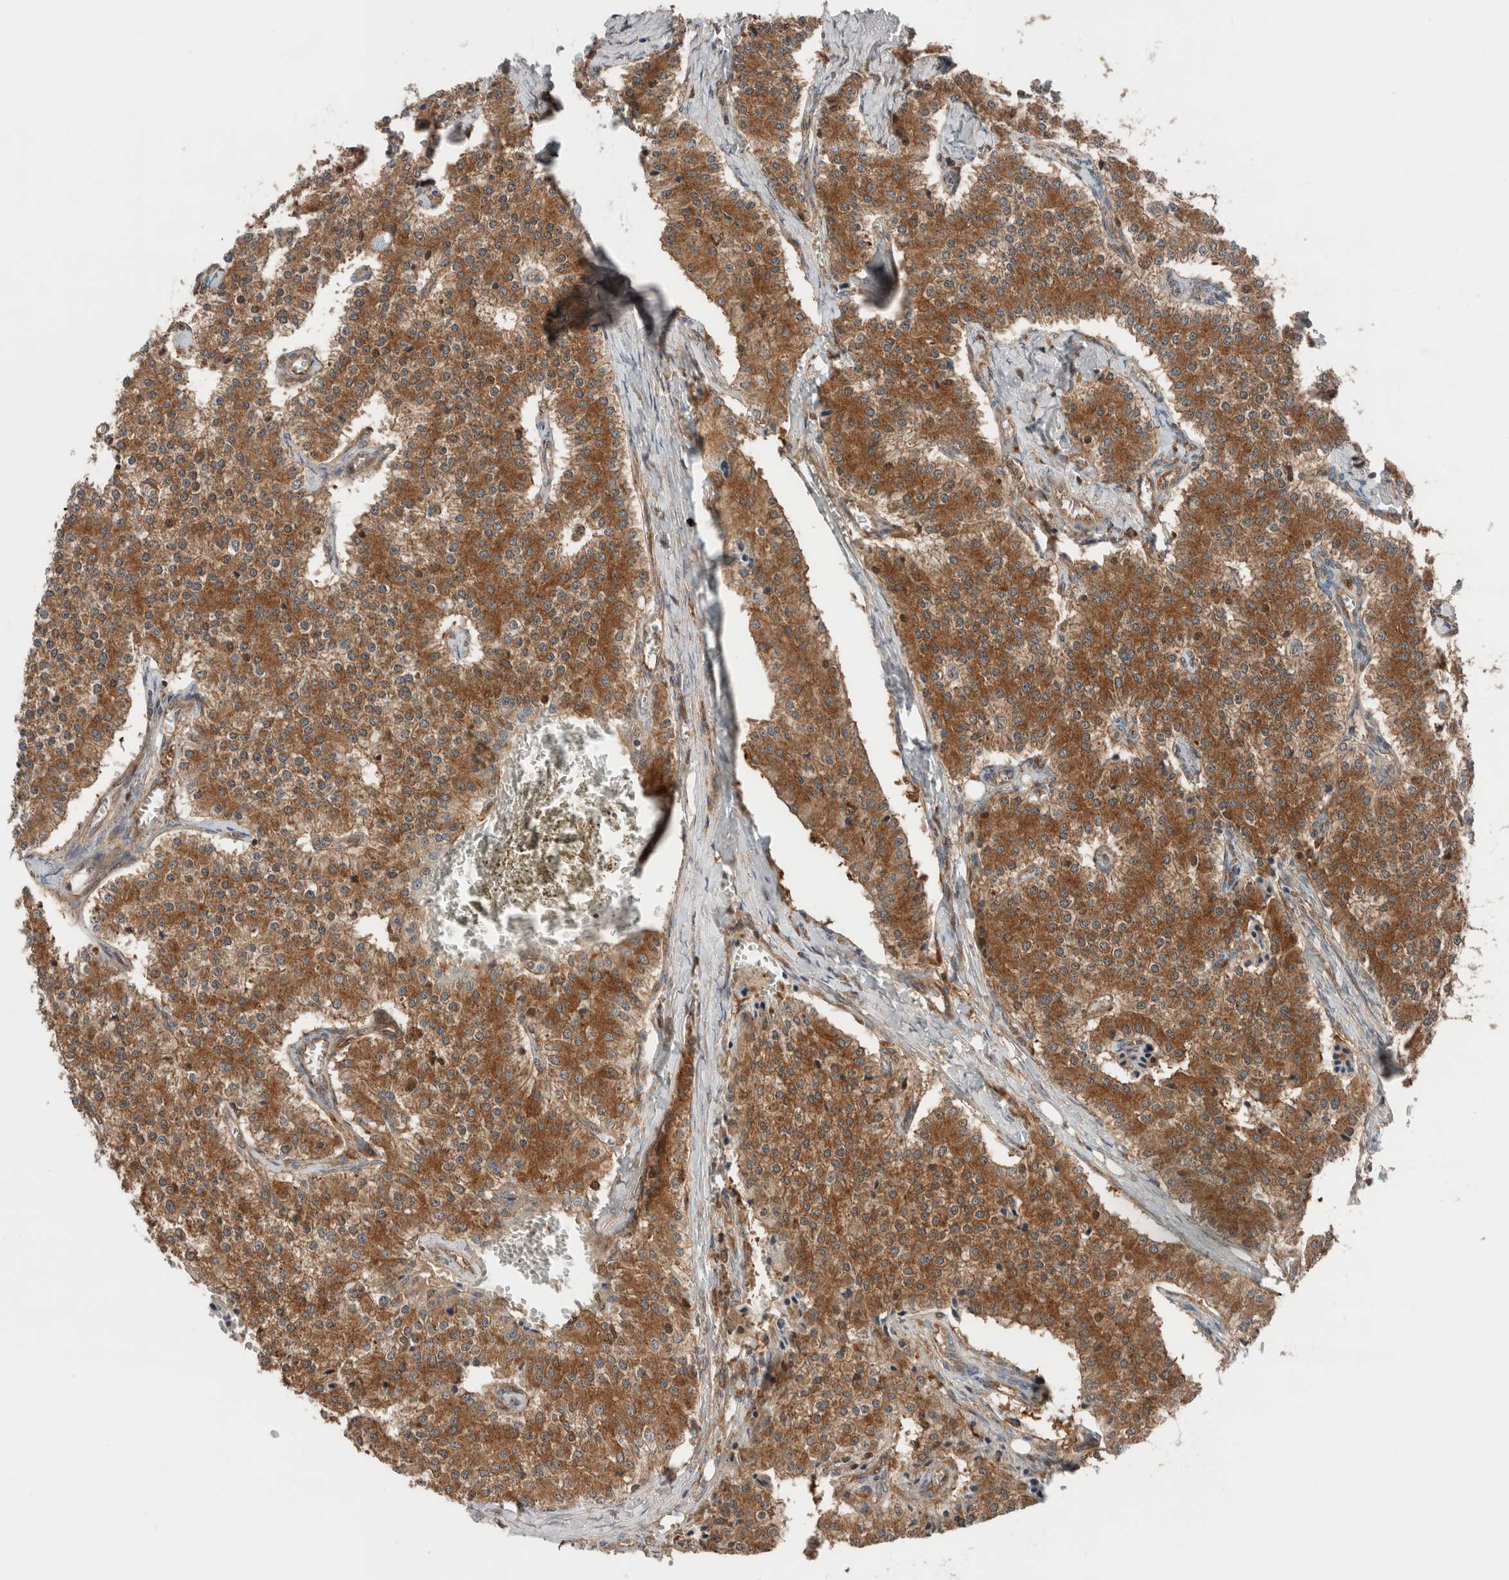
{"staining": {"intensity": "moderate", "quantity": ">75%", "location": "cytoplasmic/membranous"}, "tissue": "carcinoid", "cell_type": "Tumor cells", "image_type": "cancer", "snomed": [{"axis": "morphology", "description": "Carcinoid, malignant, NOS"}, {"axis": "topography", "description": "Colon"}], "caption": "This is a photomicrograph of immunohistochemistry (IHC) staining of carcinoid, which shows moderate staining in the cytoplasmic/membranous of tumor cells.", "gene": "XPNPEP1", "patient": {"sex": "female", "age": 52}}